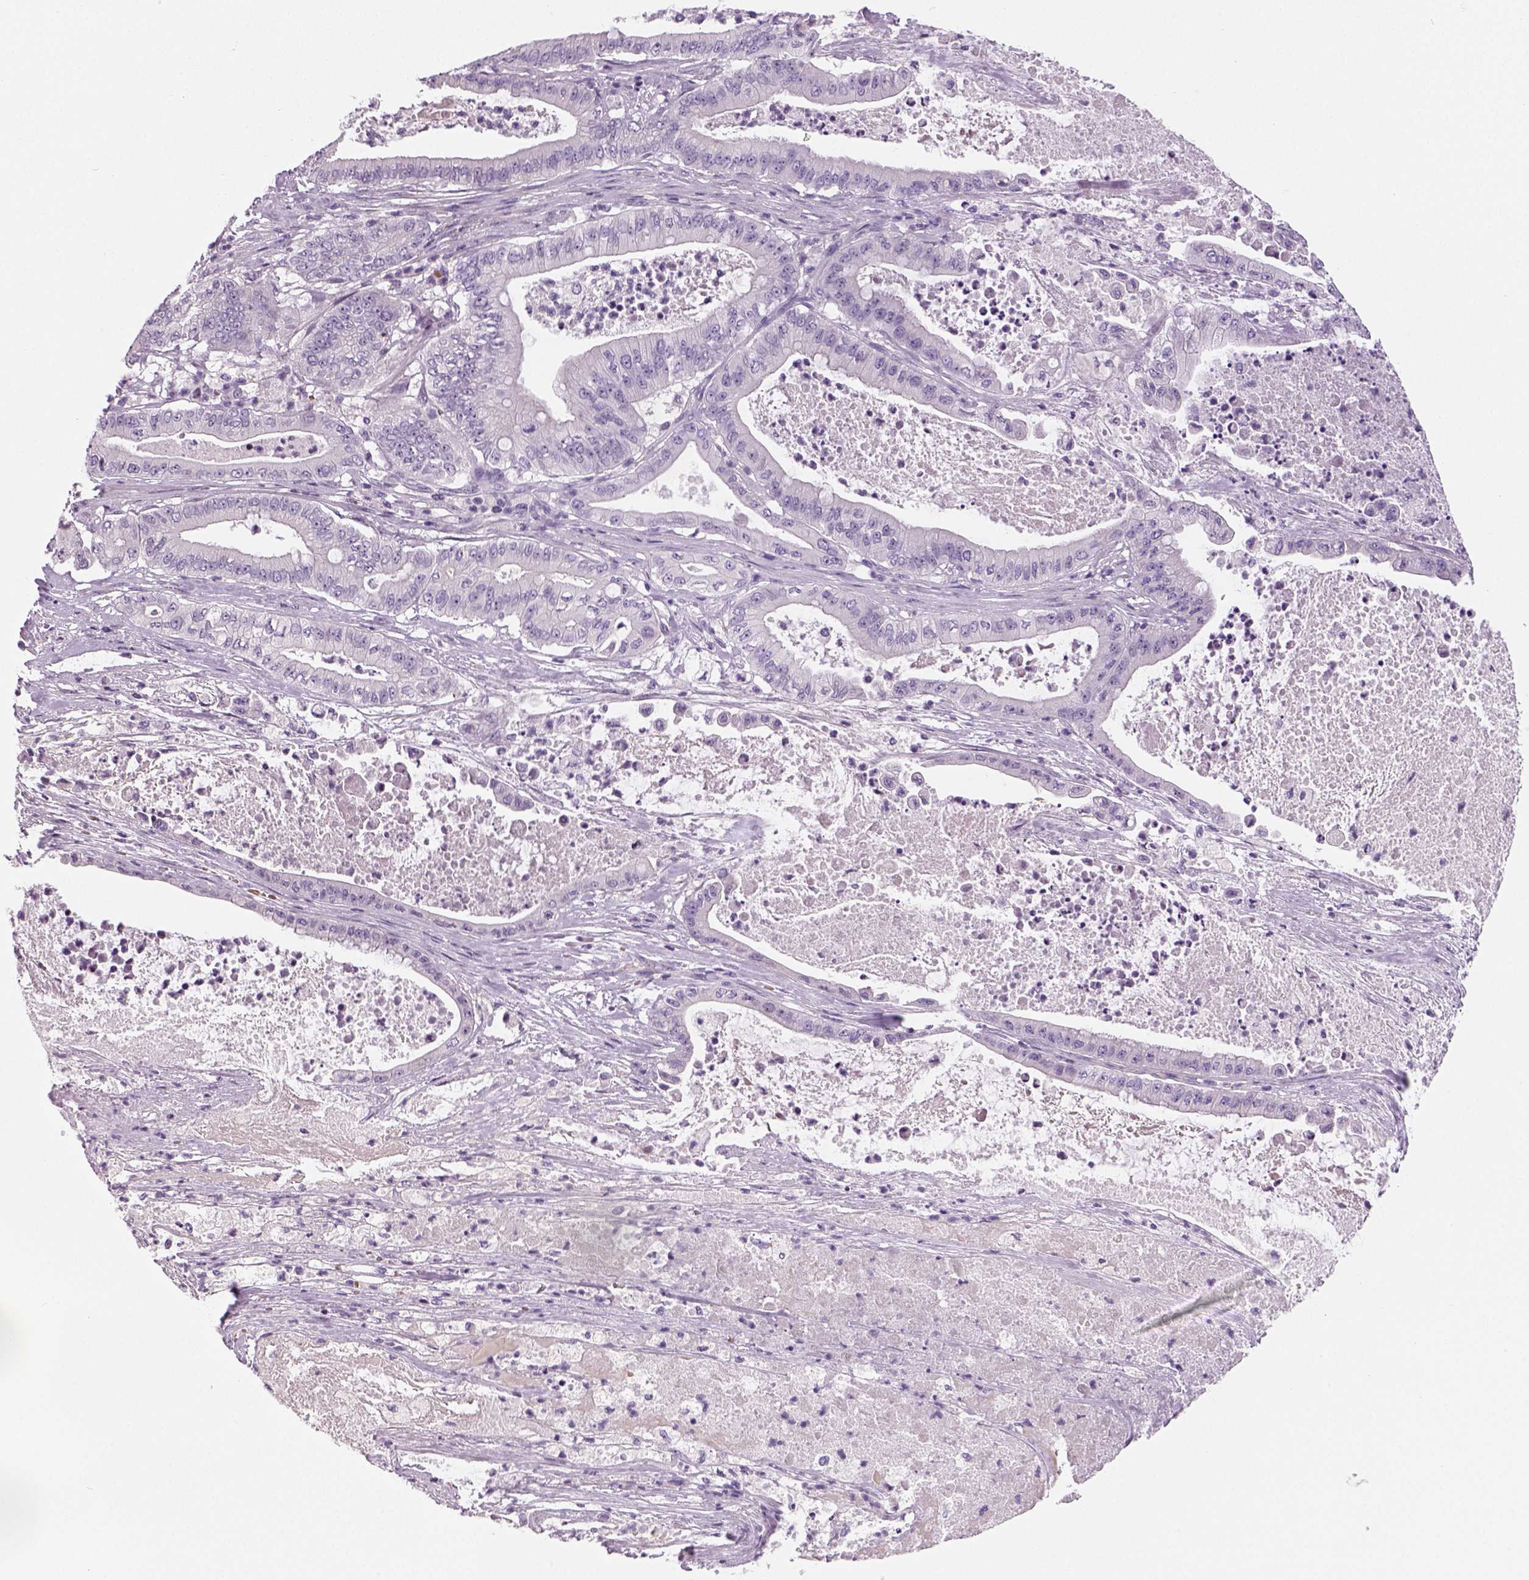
{"staining": {"intensity": "negative", "quantity": "none", "location": "none"}, "tissue": "pancreatic cancer", "cell_type": "Tumor cells", "image_type": "cancer", "snomed": [{"axis": "morphology", "description": "Adenocarcinoma, NOS"}, {"axis": "topography", "description": "Pancreas"}], "caption": "The micrograph demonstrates no significant staining in tumor cells of pancreatic adenocarcinoma.", "gene": "TSPAN7", "patient": {"sex": "male", "age": 71}}